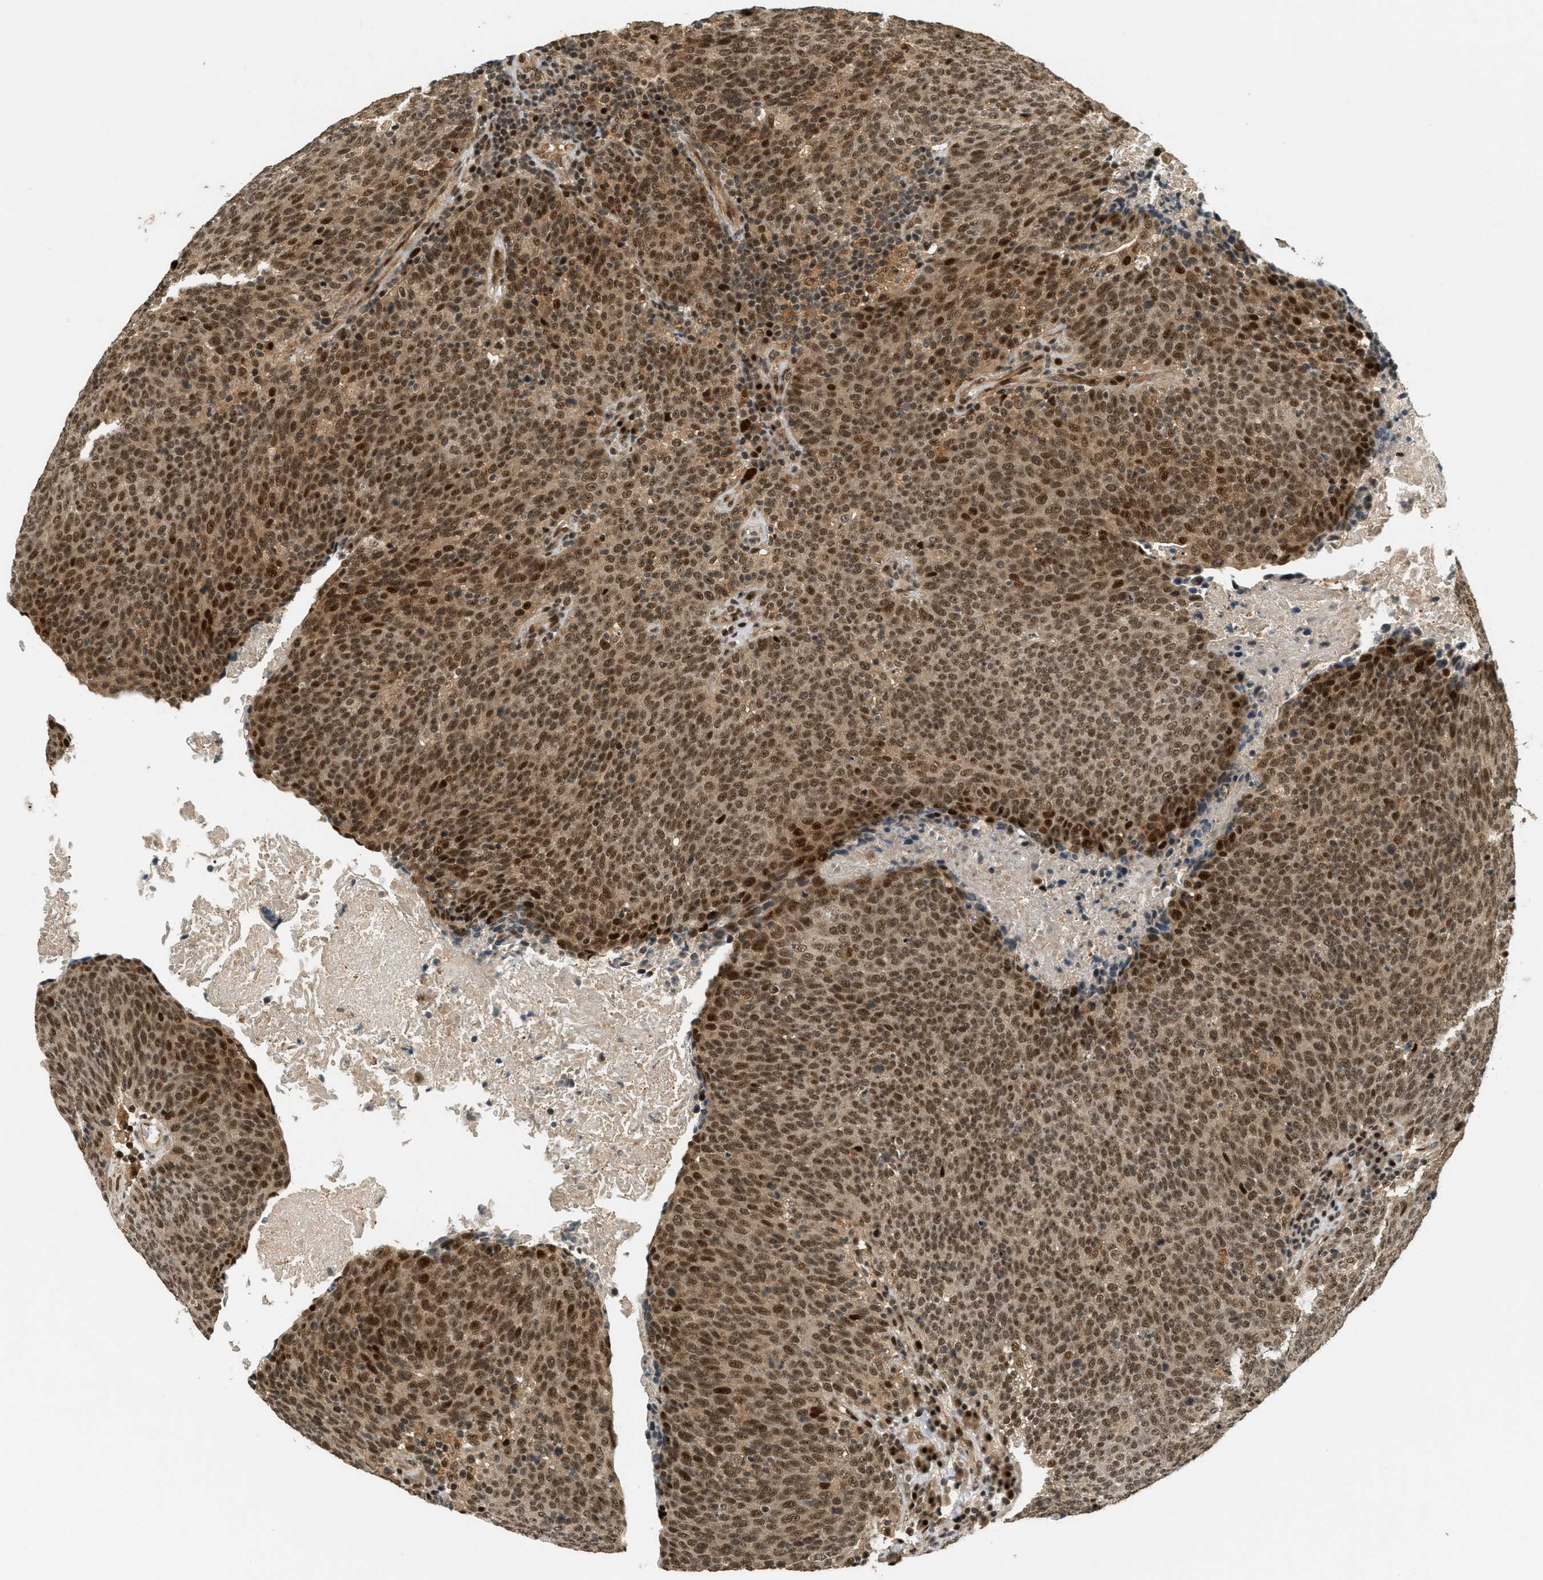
{"staining": {"intensity": "strong", "quantity": ">75%", "location": "cytoplasmic/membranous,nuclear"}, "tissue": "head and neck cancer", "cell_type": "Tumor cells", "image_type": "cancer", "snomed": [{"axis": "morphology", "description": "Squamous cell carcinoma, NOS"}, {"axis": "morphology", "description": "Squamous cell carcinoma, metastatic, NOS"}, {"axis": "topography", "description": "Lymph node"}, {"axis": "topography", "description": "Head-Neck"}], "caption": "An image of head and neck cancer stained for a protein shows strong cytoplasmic/membranous and nuclear brown staining in tumor cells. (Brightfield microscopy of DAB IHC at high magnification).", "gene": "FOXM1", "patient": {"sex": "male", "age": 62}}